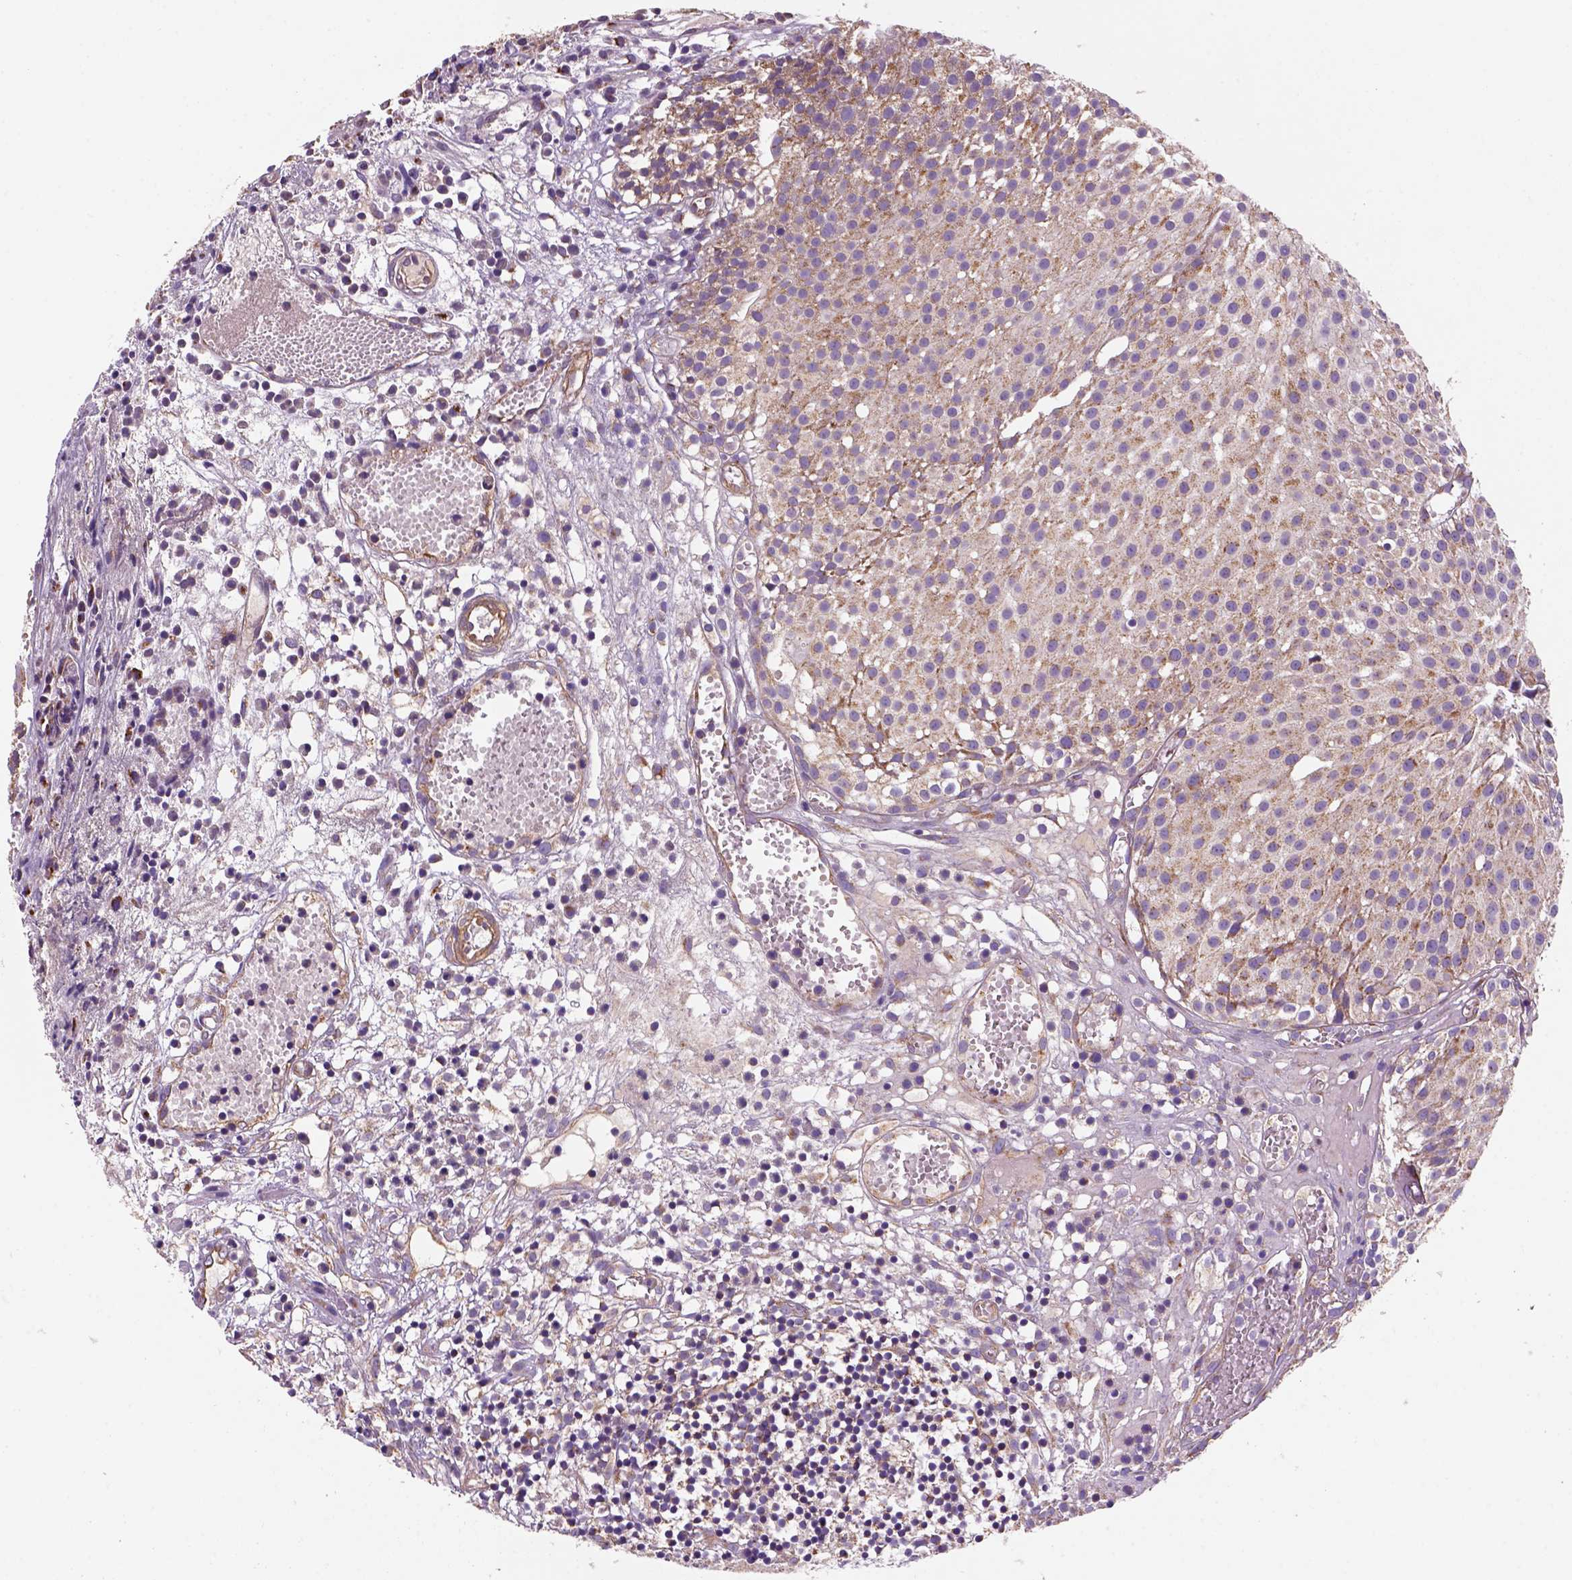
{"staining": {"intensity": "moderate", "quantity": "25%-75%", "location": "cytoplasmic/membranous"}, "tissue": "urothelial cancer", "cell_type": "Tumor cells", "image_type": "cancer", "snomed": [{"axis": "morphology", "description": "Urothelial carcinoma, Low grade"}, {"axis": "topography", "description": "Urinary bladder"}], "caption": "Immunohistochemical staining of human urothelial cancer demonstrates medium levels of moderate cytoplasmic/membranous positivity in about 25%-75% of tumor cells.", "gene": "WARS2", "patient": {"sex": "male", "age": 79}}